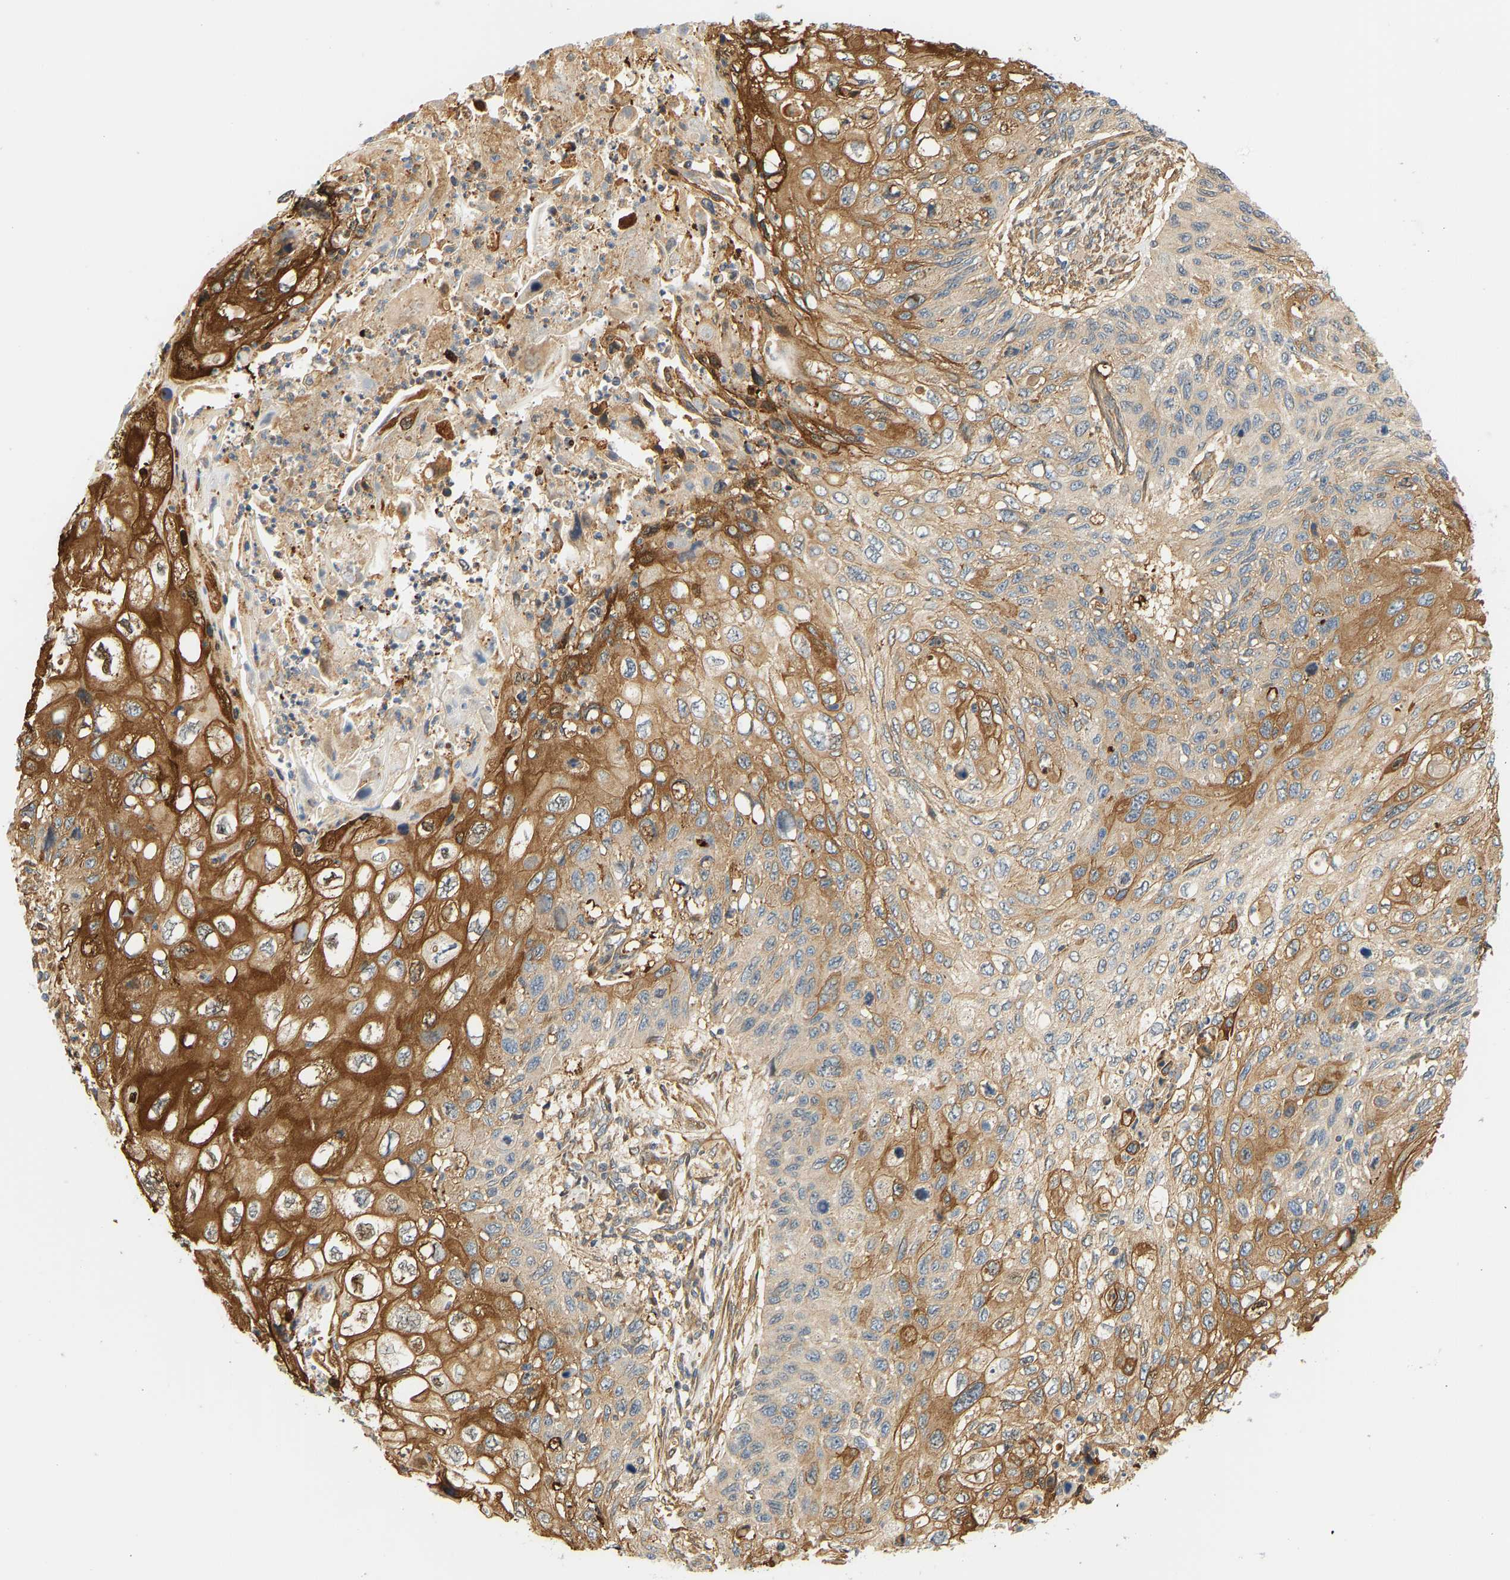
{"staining": {"intensity": "strong", "quantity": "25%-75%", "location": "cytoplasmic/membranous"}, "tissue": "cervical cancer", "cell_type": "Tumor cells", "image_type": "cancer", "snomed": [{"axis": "morphology", "description": "Squamous cell carcinoma, NOS"}, {"axis": "topography", "description": "Cervix"}], "caption": "Protein expression analysis of human cervical cancer (squamous cell carcinoma) reveals strong cytoplasmic/membranous staining in about 25%-75% of tumor cells.", "gene": "CEP57", "patient": {"sex": "female", "age": 70}}